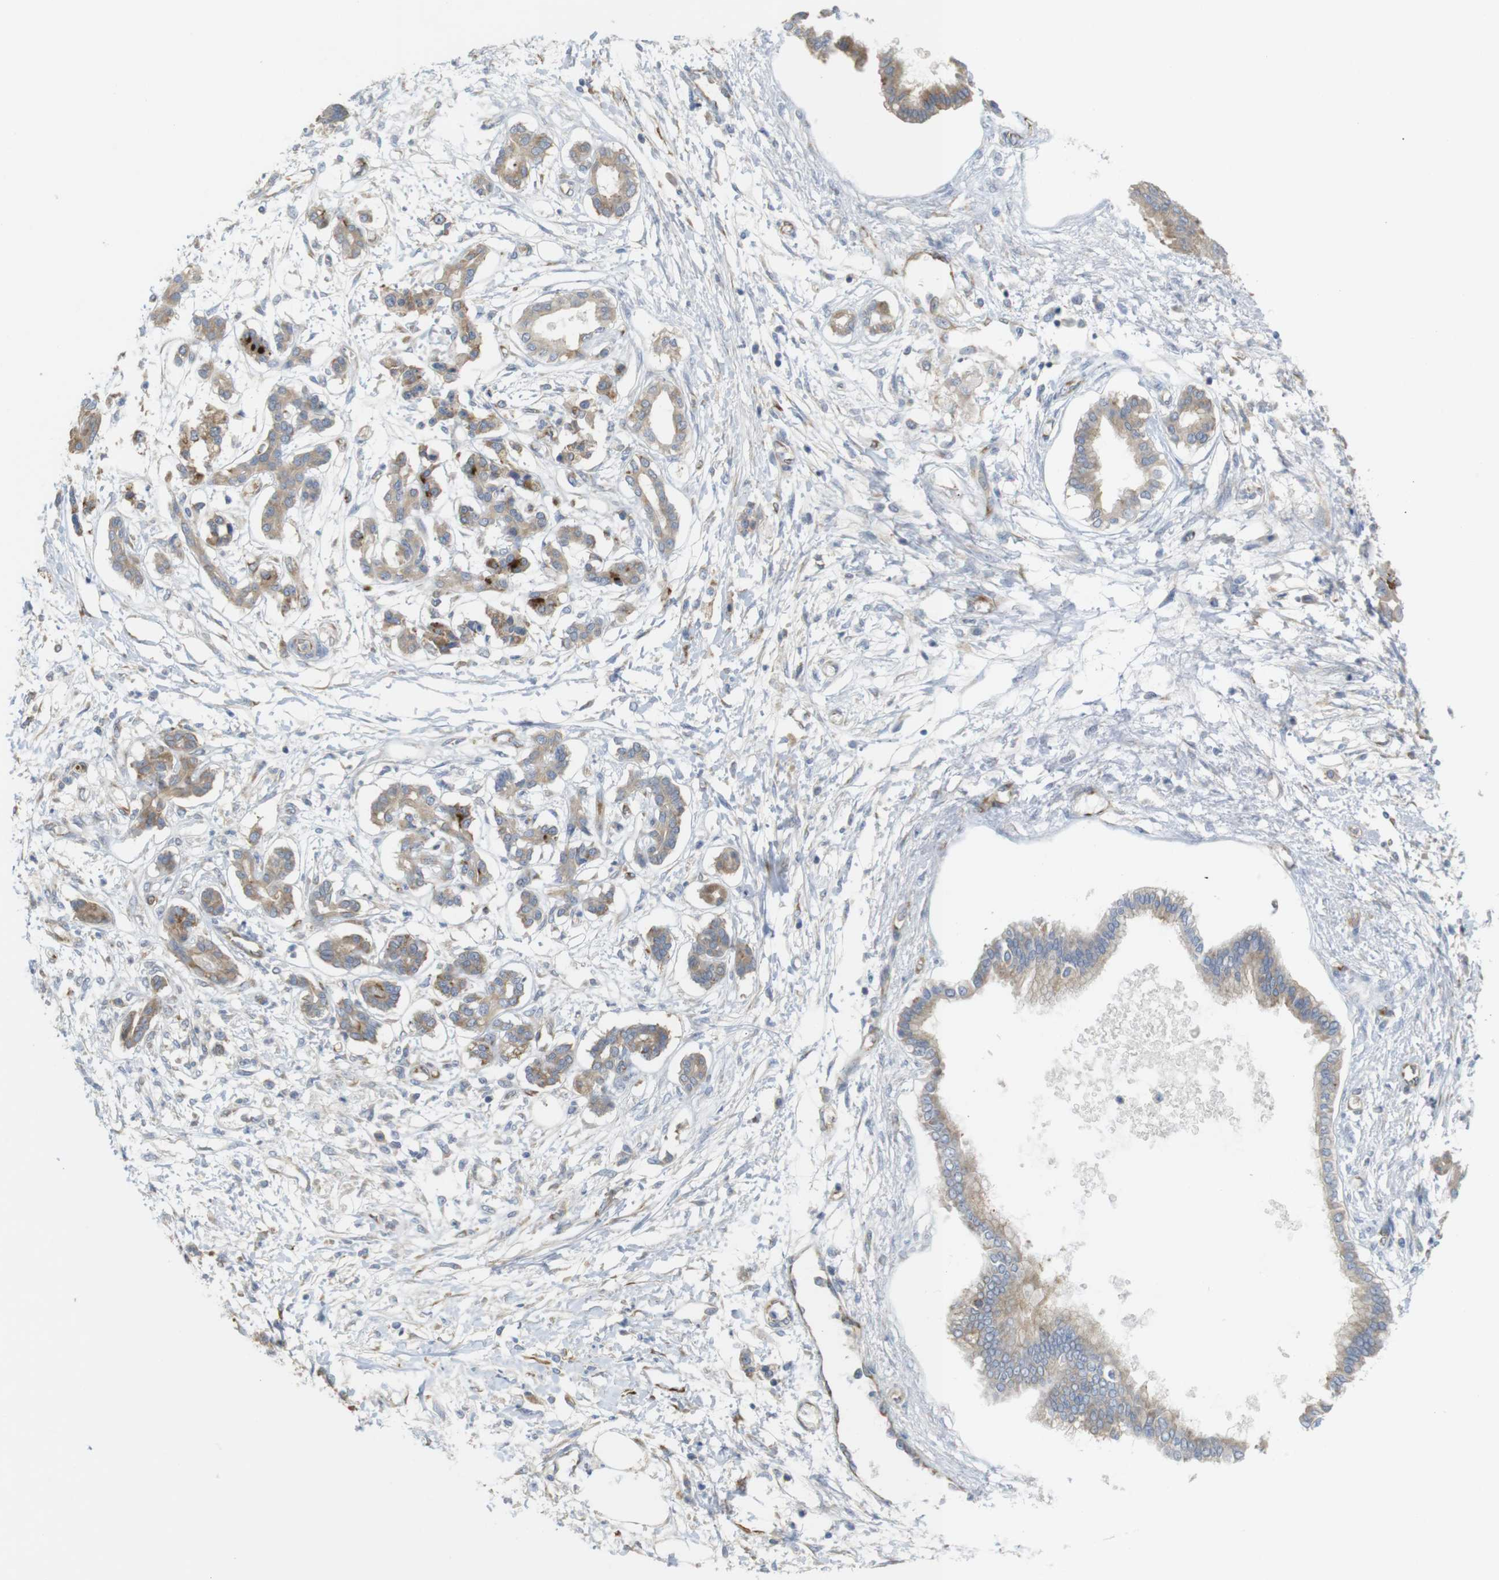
{"staining": {"intensity": "weak", "quantity": ">75%", "location": "cytoplasmic/membranous"}, "tissue": "pancreatic cancer", "cell_type": "Tumor cells", "image_type": "cancer", "snomed": [{"axis": "morphology", "description": "Adenocarcinoma, NOS"}, {"axis": "topography", "description": "Pancreas"}], "caption": "A micrograph showing weak cytoplasmic/membranous positivity in about >75% of tumor cells in pancreatic cancer (adenocarcinoma), as visualized by brown immunohistochemical staining.", "gene": "PCNX2", "patient": {"sex": "male", "age": 56}}